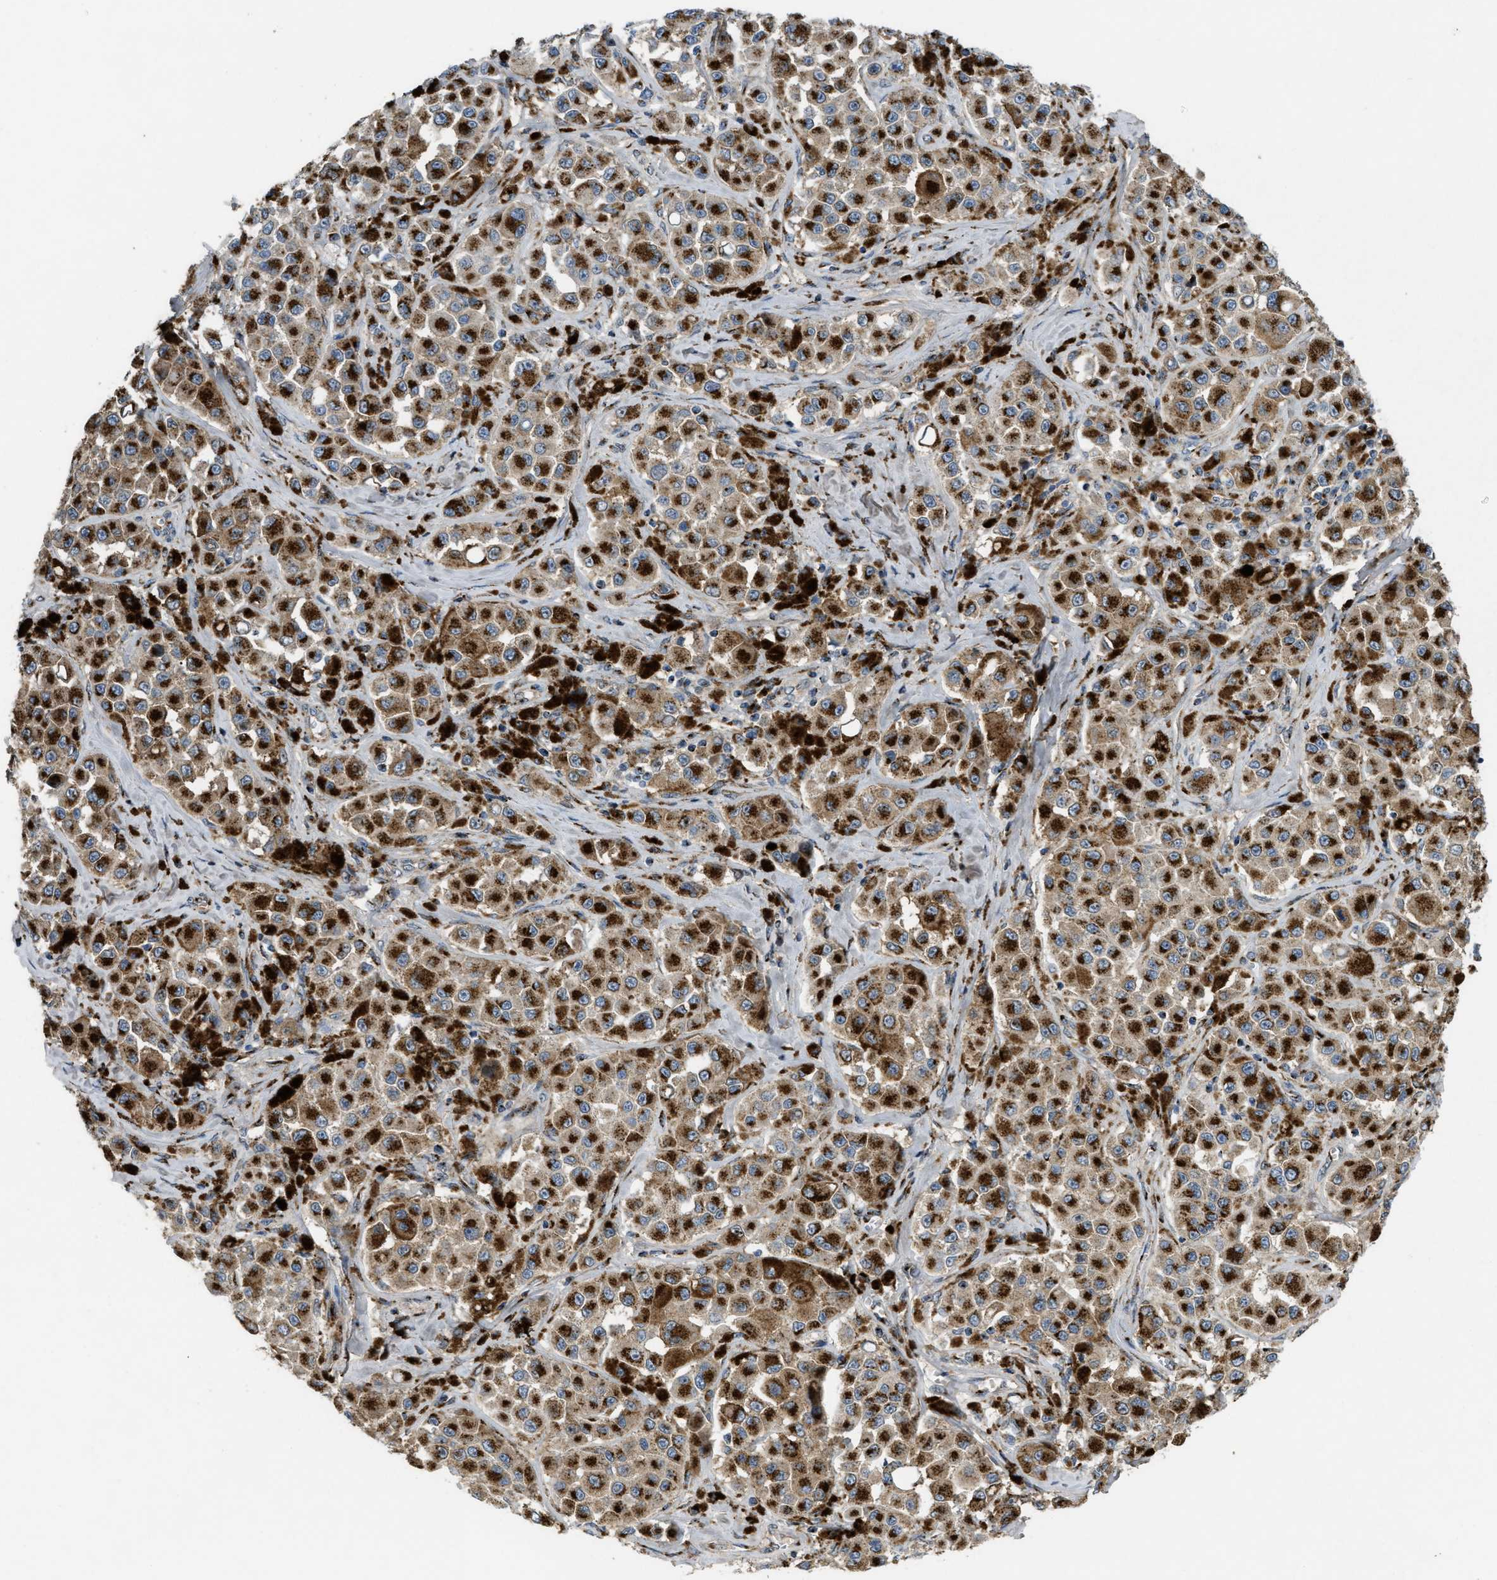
{"staining": {"intensity": "strong", "quantity": ">75%", "location": "cytoplasmic/membranous"}, "tissue": "melanoma", "cell_type": "Tumor cells", "image_type": "cancer", "snomed": [{"axis": "morphology", "description": "Malignant melanoma, NOS"}, {"axis": "topography", "description": "Skin"}], "caption": "Protein staining displays strong cytoplasmic/membranous expression in approximately >75% of tumor cells in melanoma. The protein of interest is shown in brown color, while the nuclei are stained blue.", "gene": "ZNF70", "patient": {"sex": "male", "age": 84}}